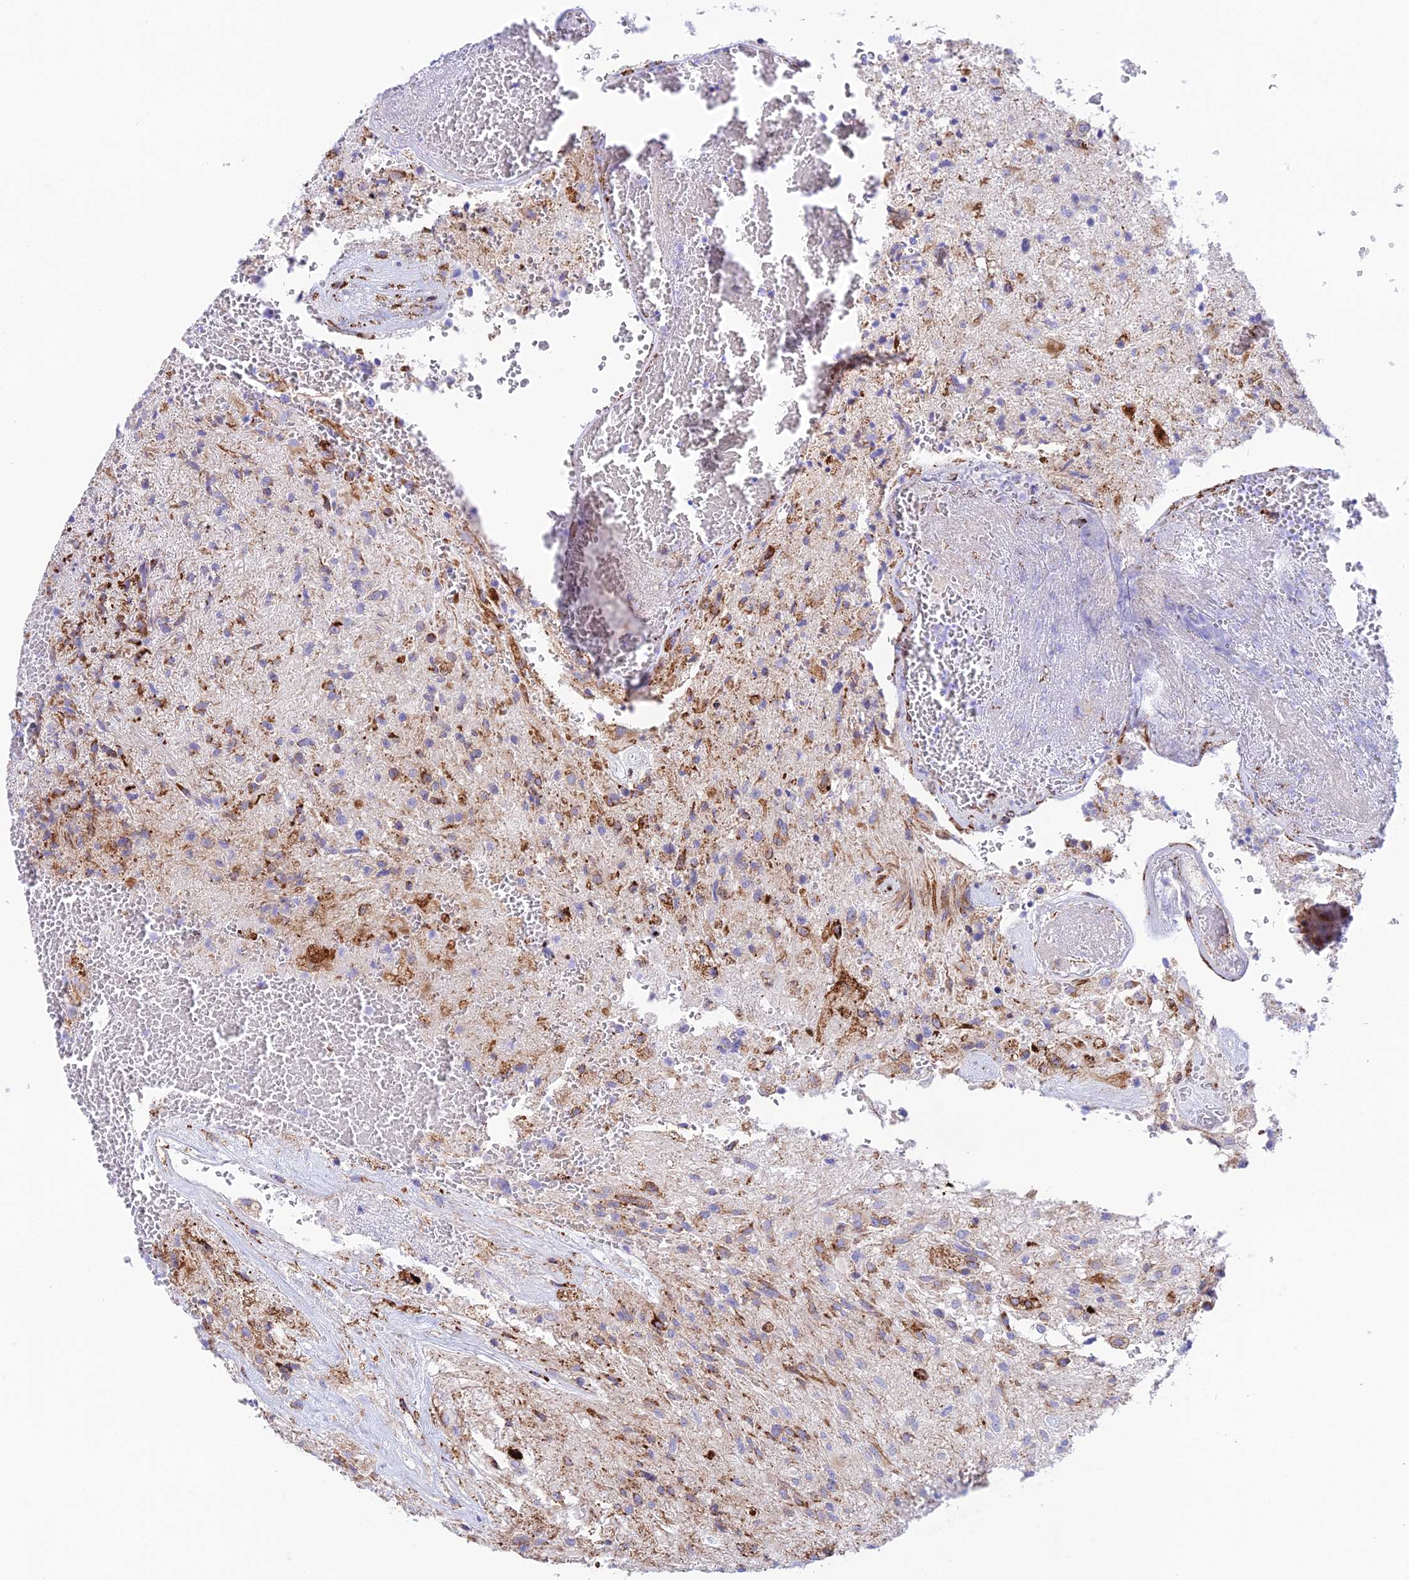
{"staining": {"intensity": "moderate", "quantity": "<25%", "location": "cytoplasmic/membranous"}, "tissue": "glioma", "cell_type": "Tumor cells", "image_type": "cancer", "snomed": [{"axis": "morphology", "description": "Glioma, malignant, High grade"}, {"axis": "topography", "description": "Brain"}], "caption": "Immunohistochemical staining of human high-grade glioma (malignant) displays low levels of moderate cytoplasmic/membranous expression in about <25% of tumor cells. (DAB (3,3'-diaminobenzidine) IHC with brightfield microscopy, high magnification).", "gene": "TUBGCP6", "patient": {"sex": "male", "age": 56}}